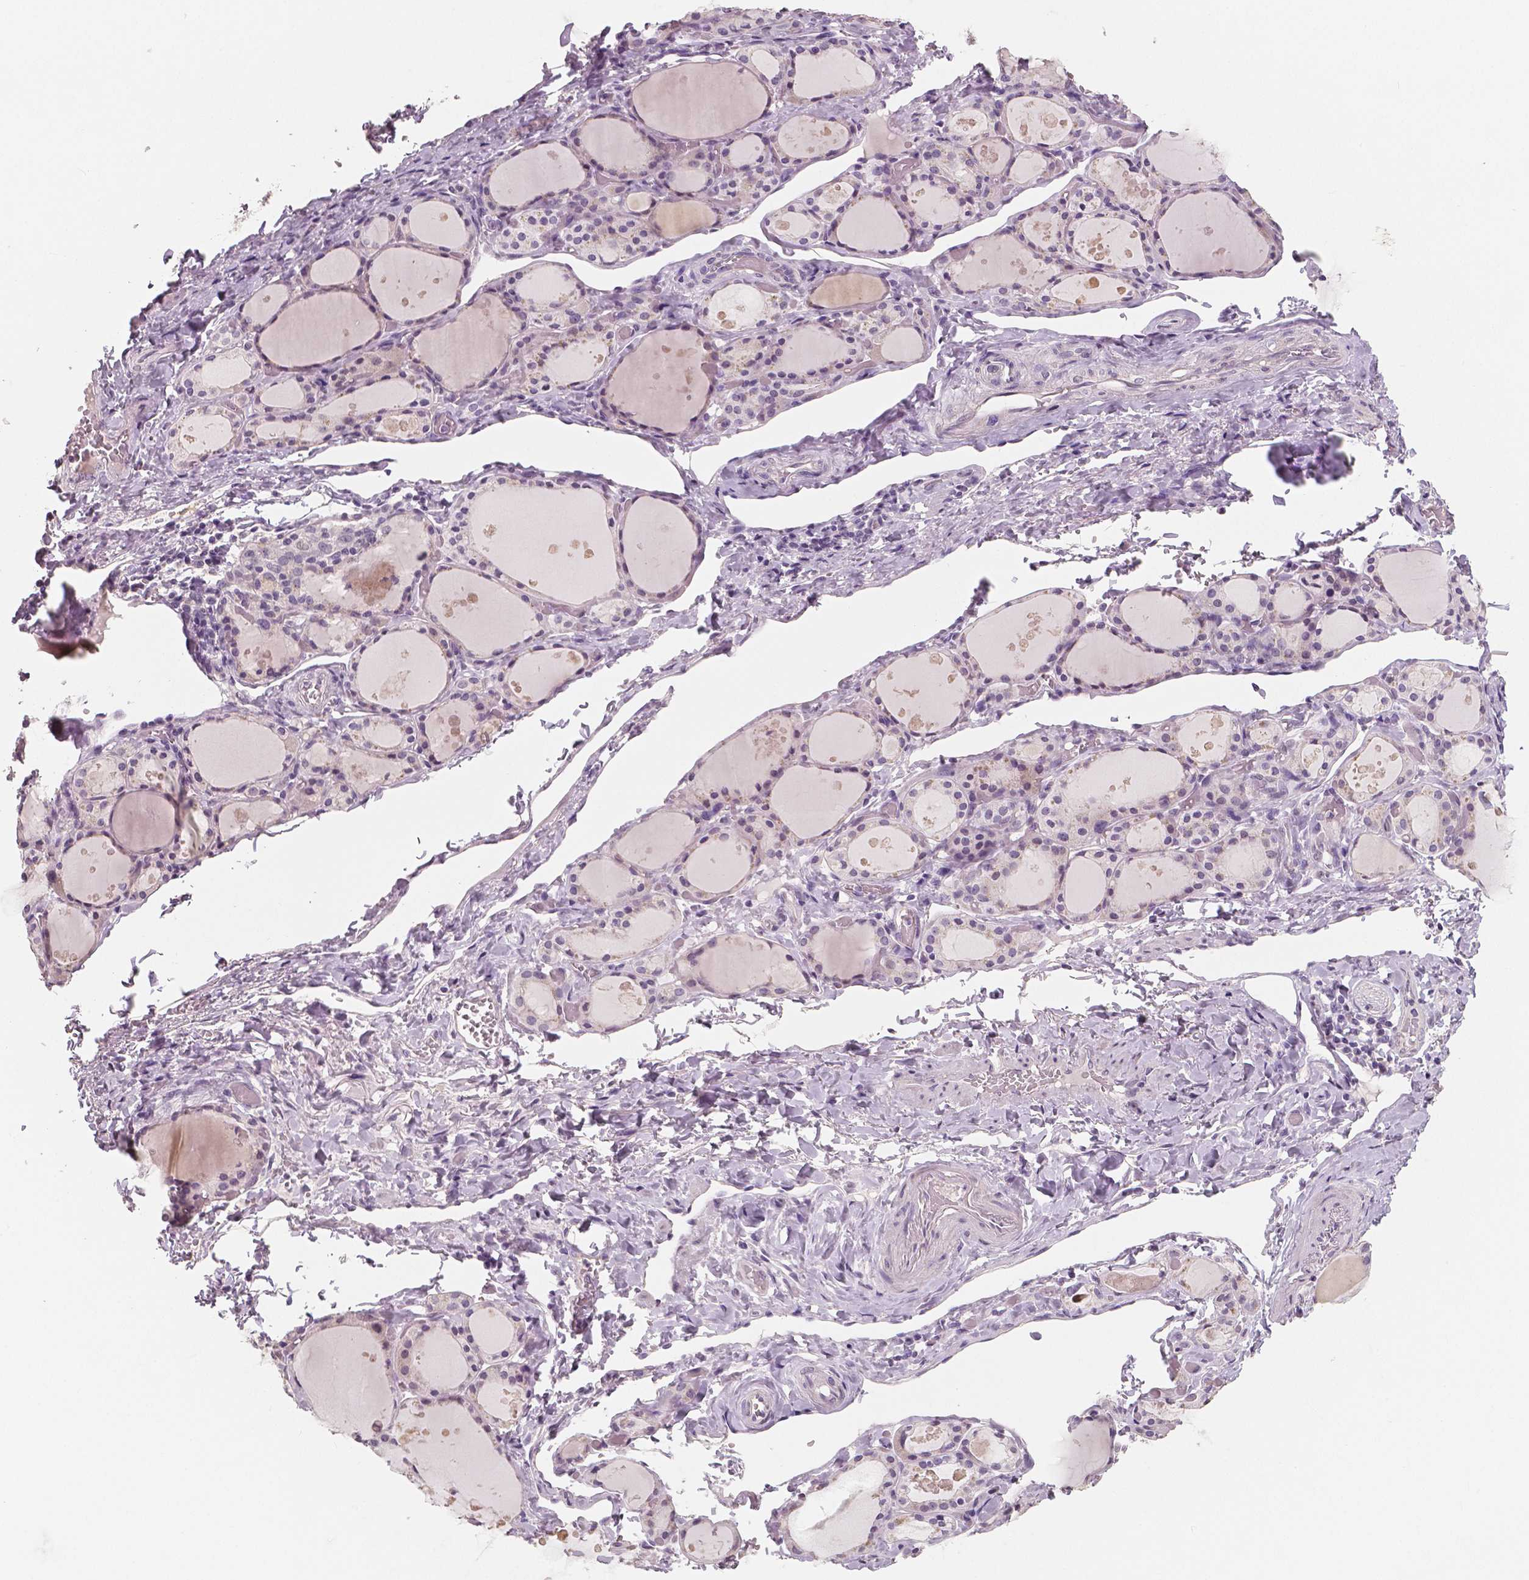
{"staining": {"intensity": "negative", "quantity": "none", "location": "none"}, "tissue": "thyroid gland", "cell_type": "Glandular cells", "image_type": "normal", "snomed": [{"axis": "morphology", "description": "Normal tissue, NOS"}, {"axis": "topography", "description": "Thyroid gland"}], "caption": "DAB (3,3'-diaminobenzidine) immunohistochemical staining of benign thyroid gland demonstrates no significant expression in glandular cells. (Brightfield microscopy of DAB (3,3'-diaminobenzidine) immunohistochemistry at high magnification).", "gene": "NECAB1", "patient": {"sex": "male", "age": 68}}